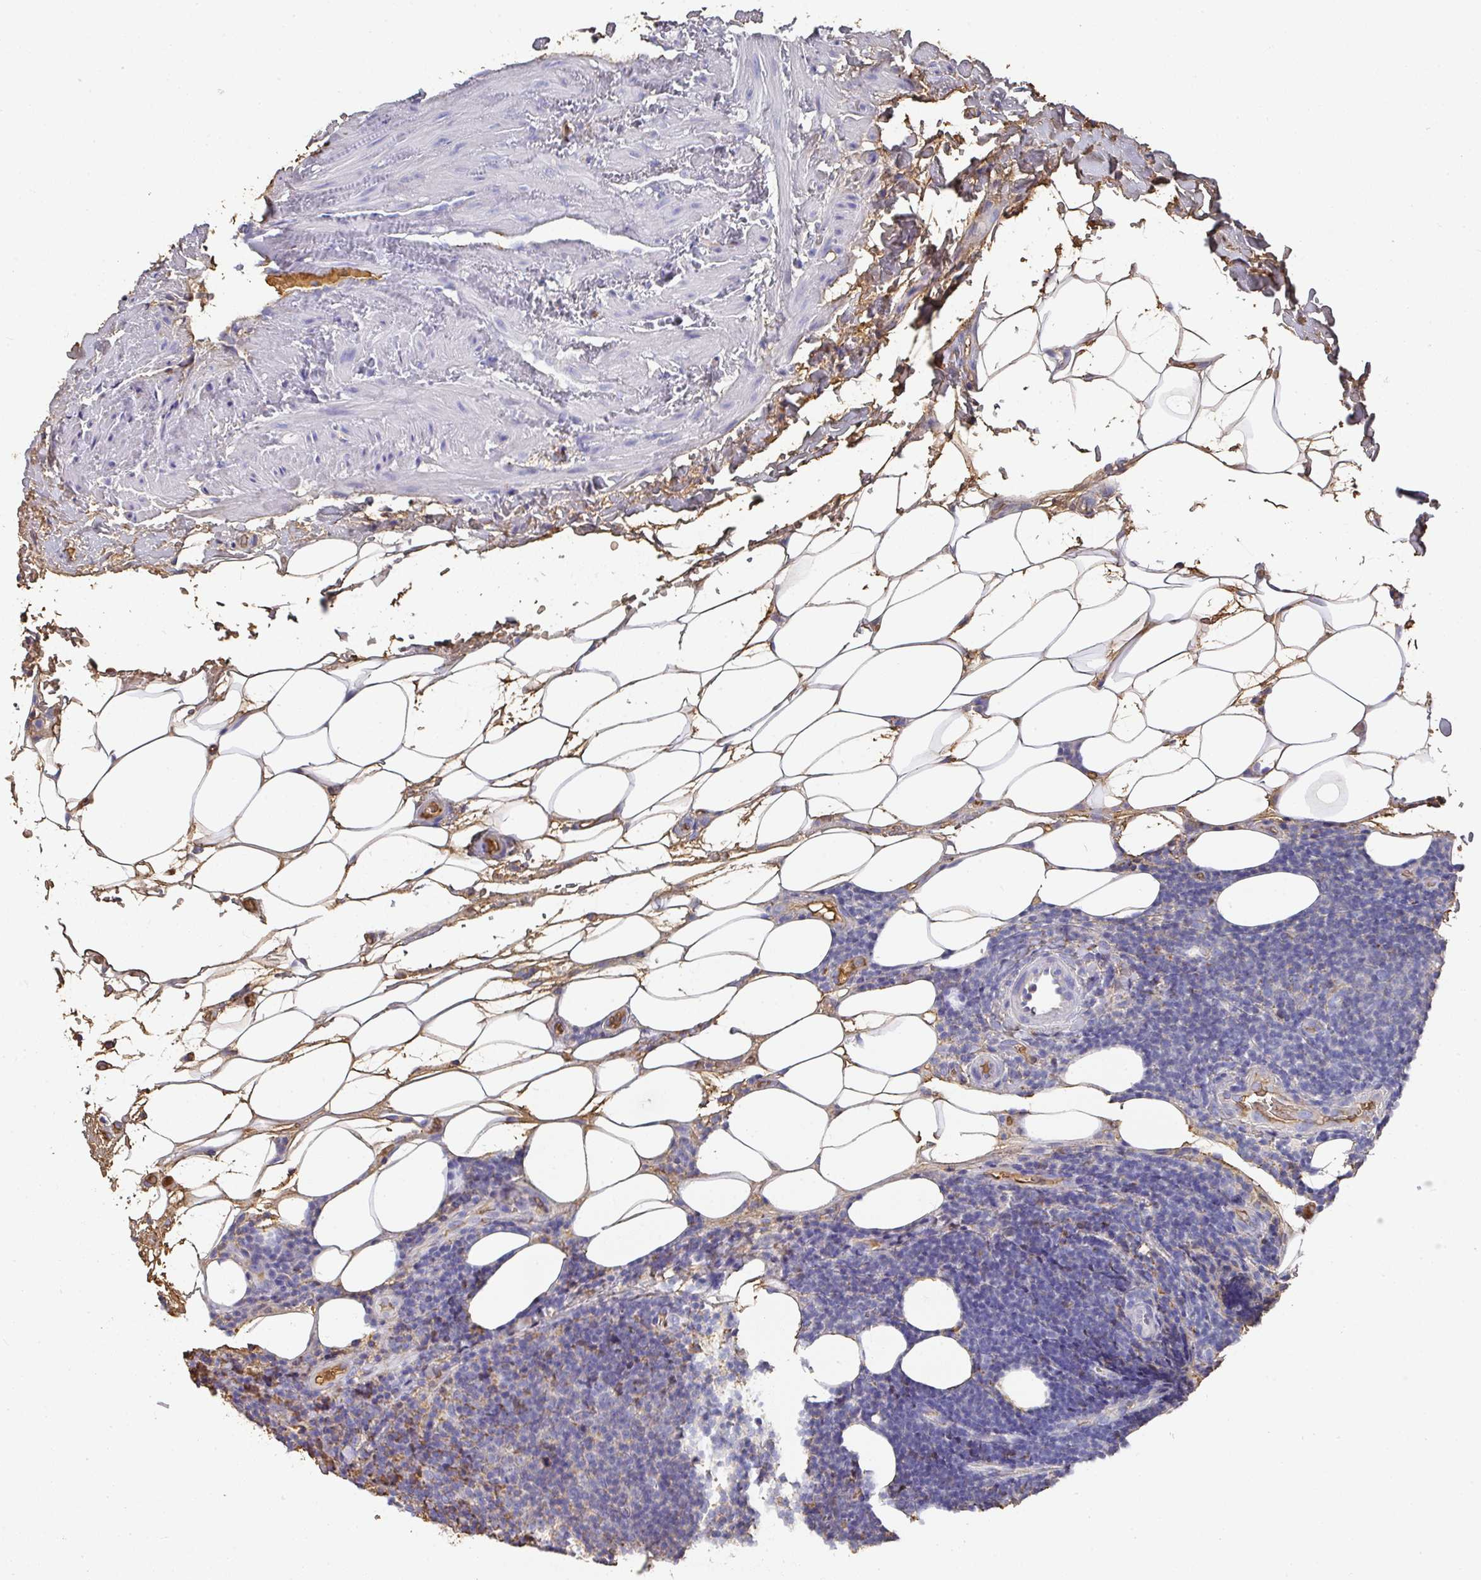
{"staining": {"intensity": "negative", "quantity": "none", "location": "none"}, "tissue": "lymphoma", "cell_type": "Tumor cells", "image_type": "cancer", "snomed": [{"axis": "morphology", "description": "Malignant lymphoma, non-Hodgkin's type, Low grade"}, {"axis": "topography", "description": "Lymph node"}], "caption": "DAB (3,3'-diaminobenzidine) immunohistochemical staining of lymphoma demonstrates no significant staining in tumor cells.", "gene": "ALB", "patient": {"sex": "male", "age": 66}}